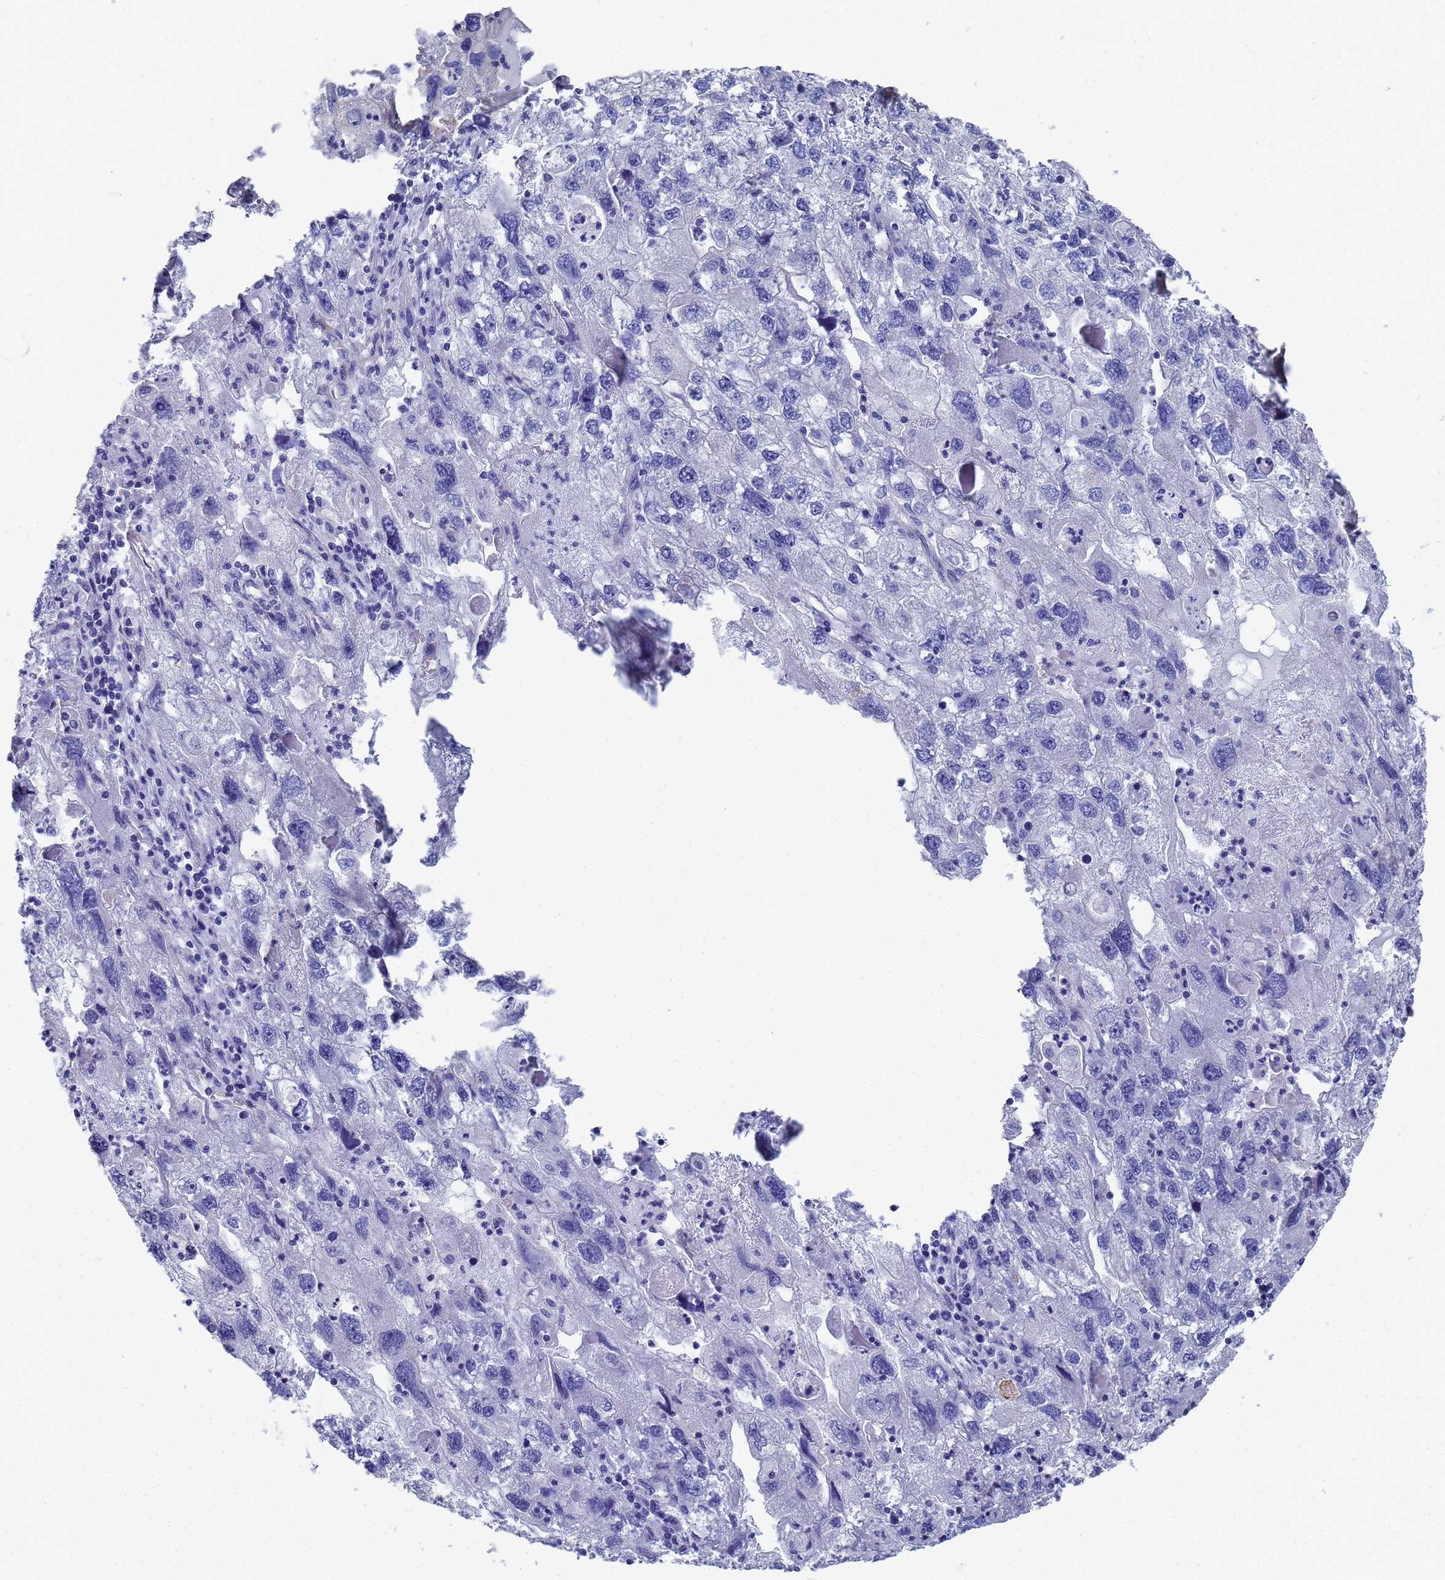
{"staining": {"intensity": "negative", "quantity": "none", "location": "none"}, "tissue": "endometrial cancer", "cell_type": "Tumor cells", "image_type": "cancer", "snomed": [{"axis": "morphology", "description": "Adenocarcinoma, NOS"}, {"axis": "topography", "description": "Endometrium"}], "caption": "Immunohistochemical staining of endometrial adenocarcinoma reveals no significant staining in tumor cells.", "gene": "TUBB1", "patient": {"sex": "female", "age": 49}}